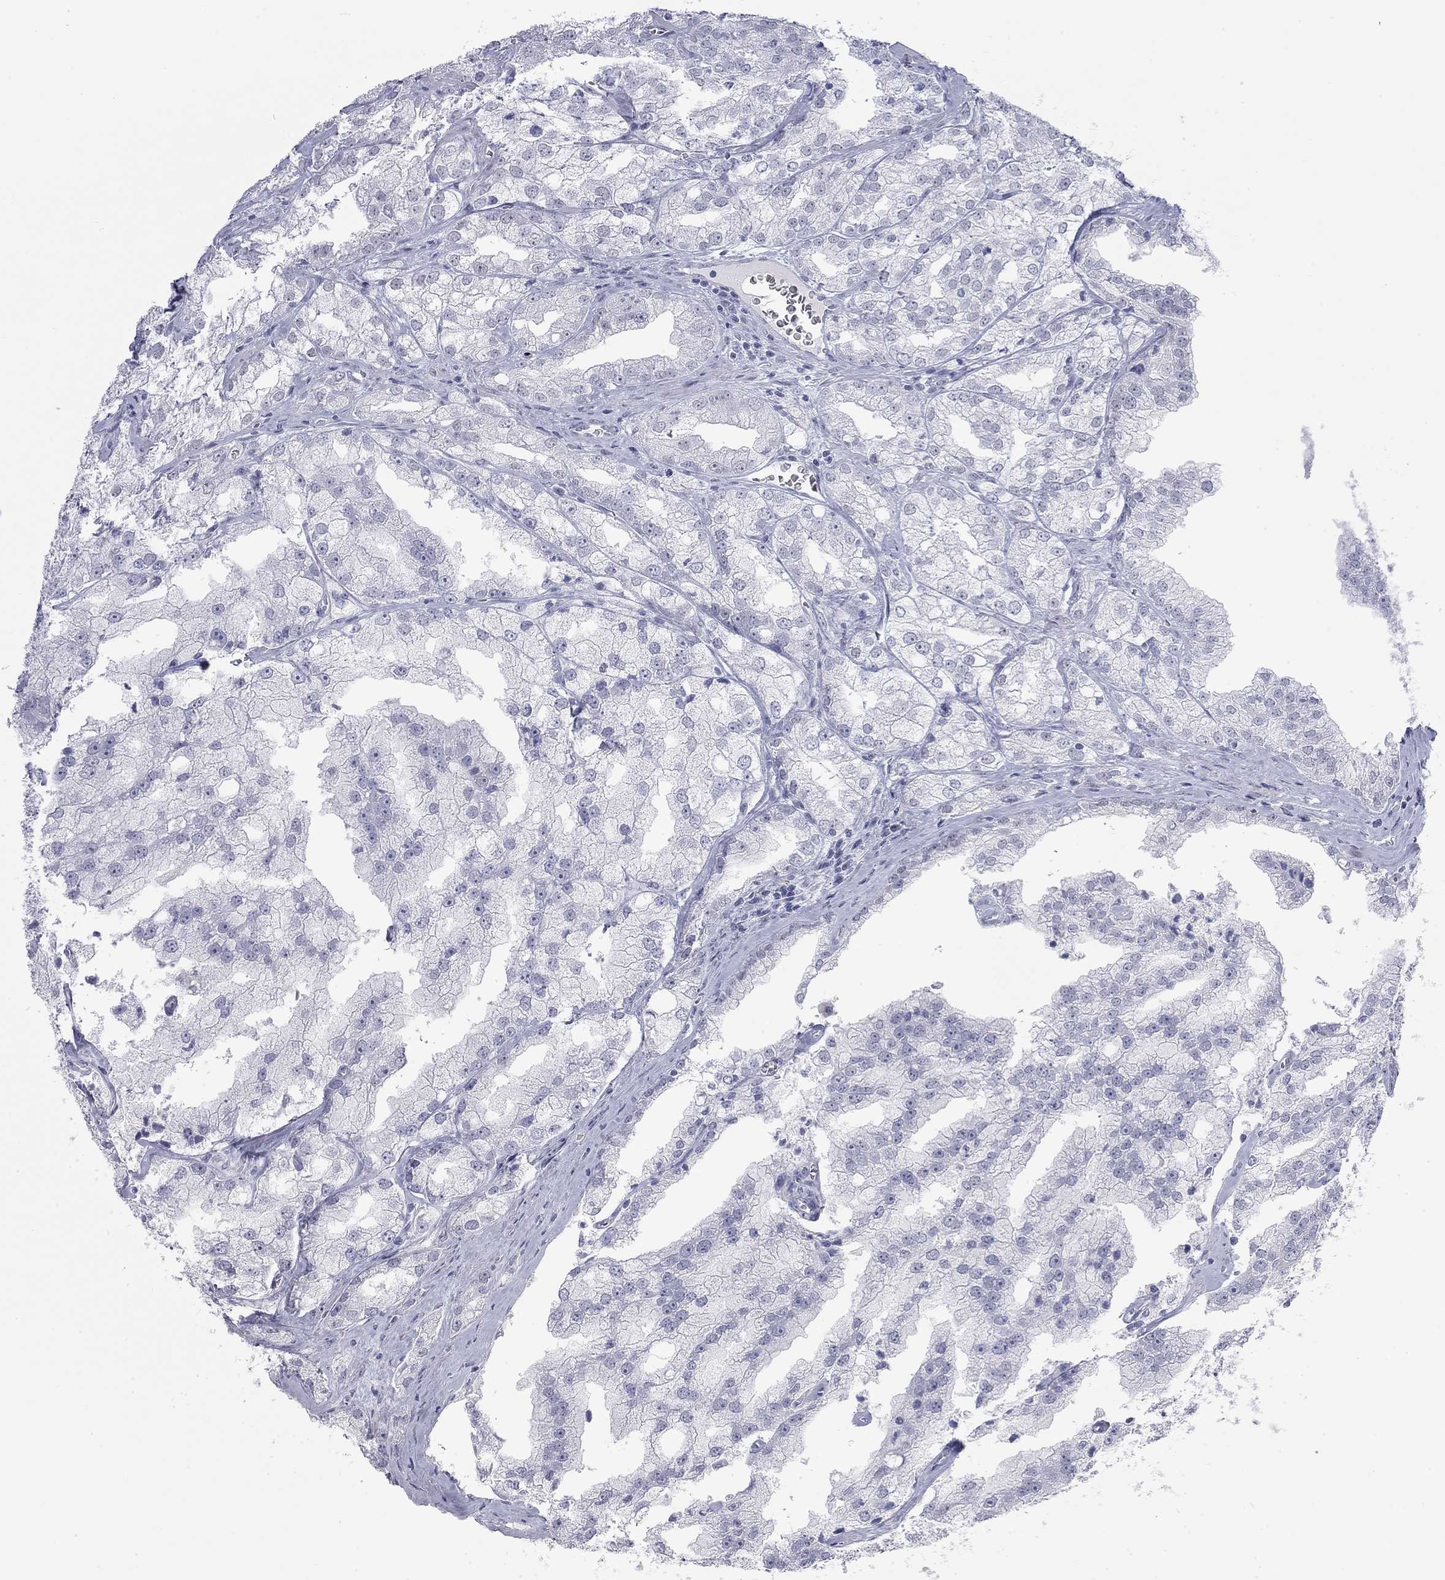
{"staining": {"intensity": "negative", "quantity": "none", "location": "none"}, "tissue": "prostate cancer", "cell_type": "Tumor cells", "image_type": "cancer", "snomed": [{"axis": "morphology", "description": "Adenocarcinoma, NOS"}, {"axis": "topography", "description": "Prostate"}], "caption": "Immunohistochemistry (IHC) micrograph of neoplastic tissue: adenocarcinoma (prostate) stained with DAB reveals no significant protein staining in tumor cells.", "gene": "AK8", "patient": {"sex": "male", "age": 70}}